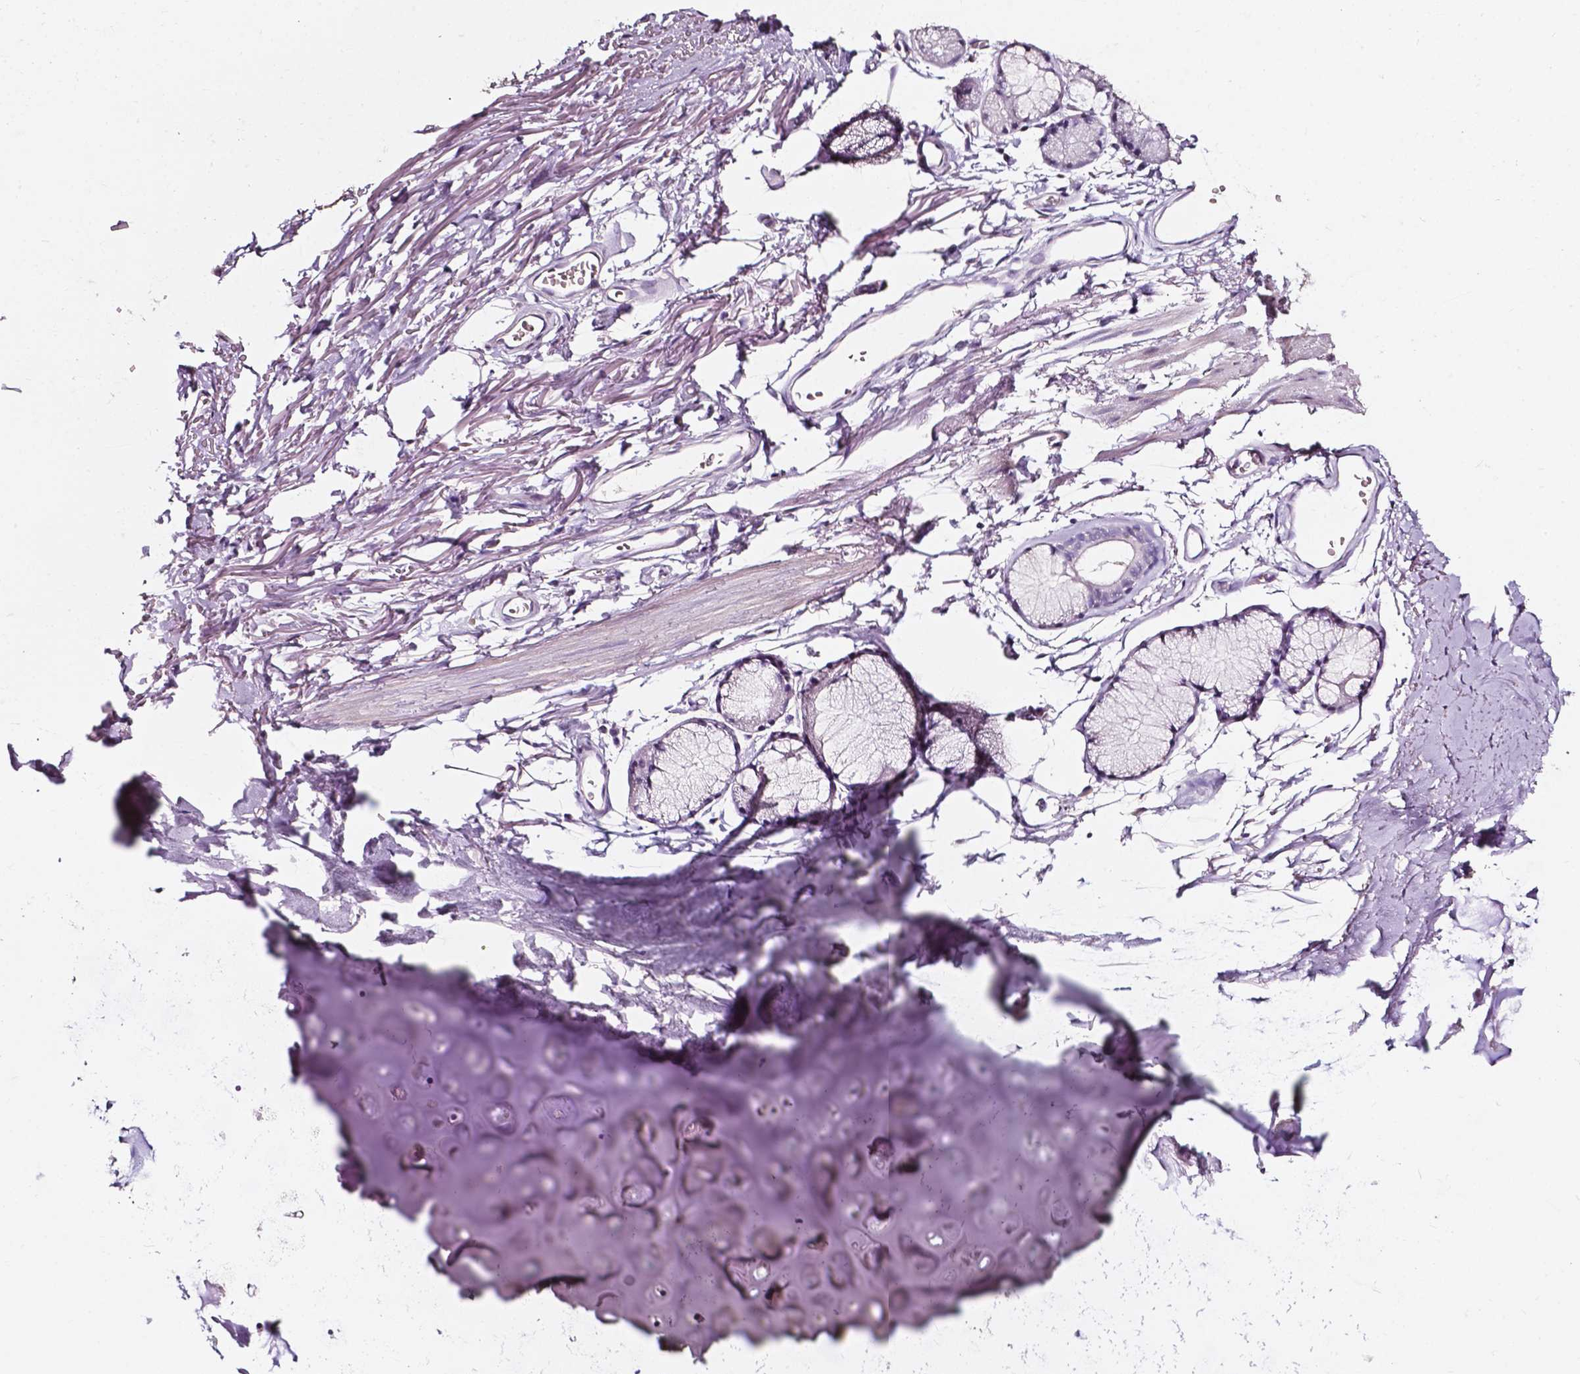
{"staining": {"intensity": "negative", "quantity": "none", "location": "none"}, "tissue": "soft tissue", "cell_type": "Chondrocytes", "image_type": "normal", "snomed": [{"axis": "morphology", "description": "Normal tissue, NOS"}, {"axis": "topography", "description": "Cartilage tissue"}, {"axis": "topography", "description": "Bronchus"}], "caption": "Protein analysis of normal soft tissue reveals no significant expression in chondrocytes.", "gene": "AKR1B10", "patient": {"sex": "female", "age": 79}}